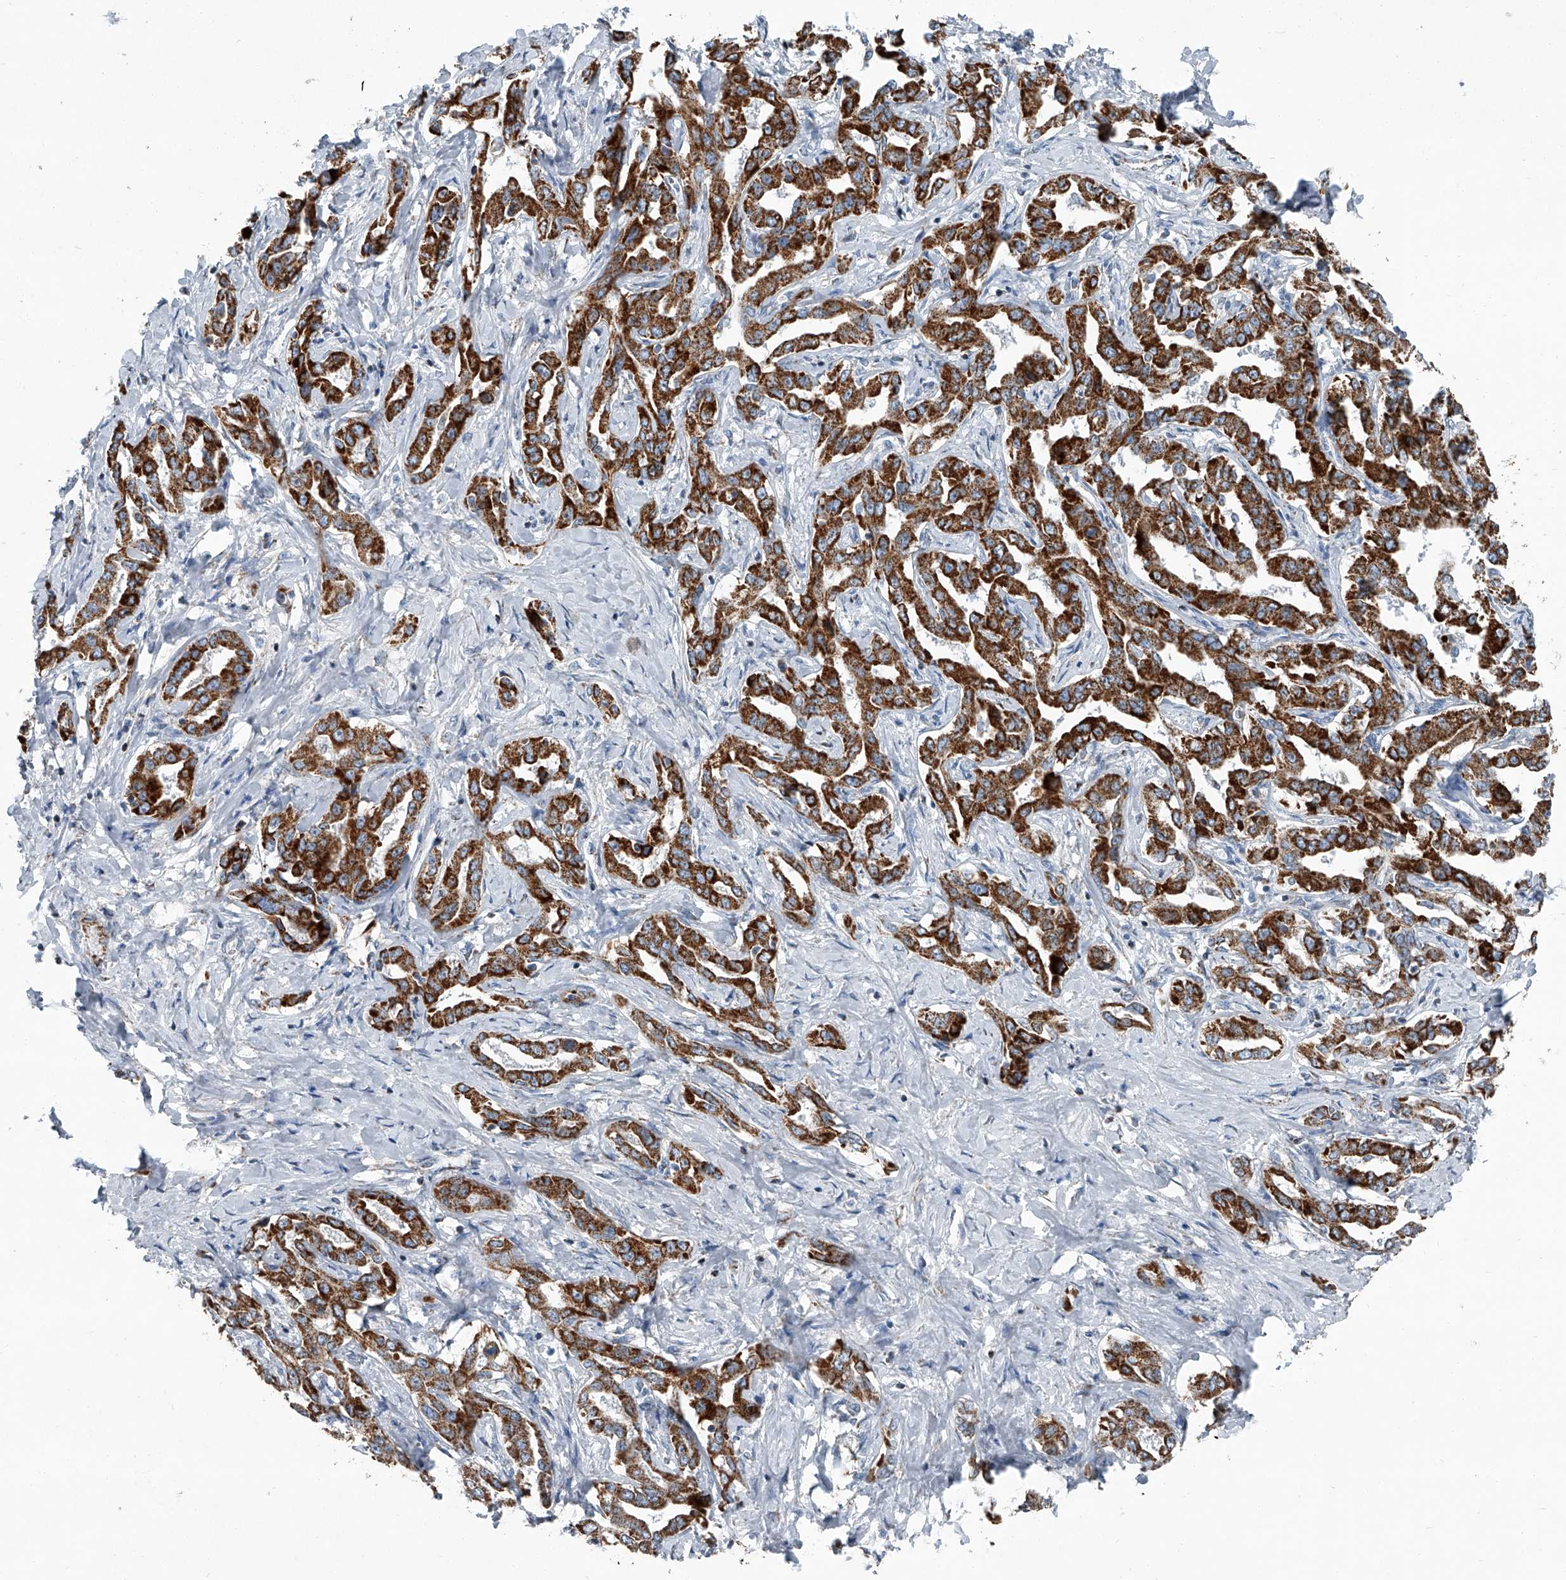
{"staining": {"intensity": "strong", "quantity": ">75%", "location": "cytoplasmic/membranous"}, "tissue": "liver cancer", "cell_type": "Tumor cells", "image_type": "cancer", "snomed": [{"axis": "morphology", "description": "Cholangiocarcinoma"}, {"axis": "topography", "description": "Liver"}], "caption": "Human liver cancer (cholangiocarcinoma) stained with a brown dye shows strong cytoplasmic/membranous positive expression in approximately >75% of tumor cells.", "gene": "CHRNA7", "patient": {"sex": "male", "age": 59}}